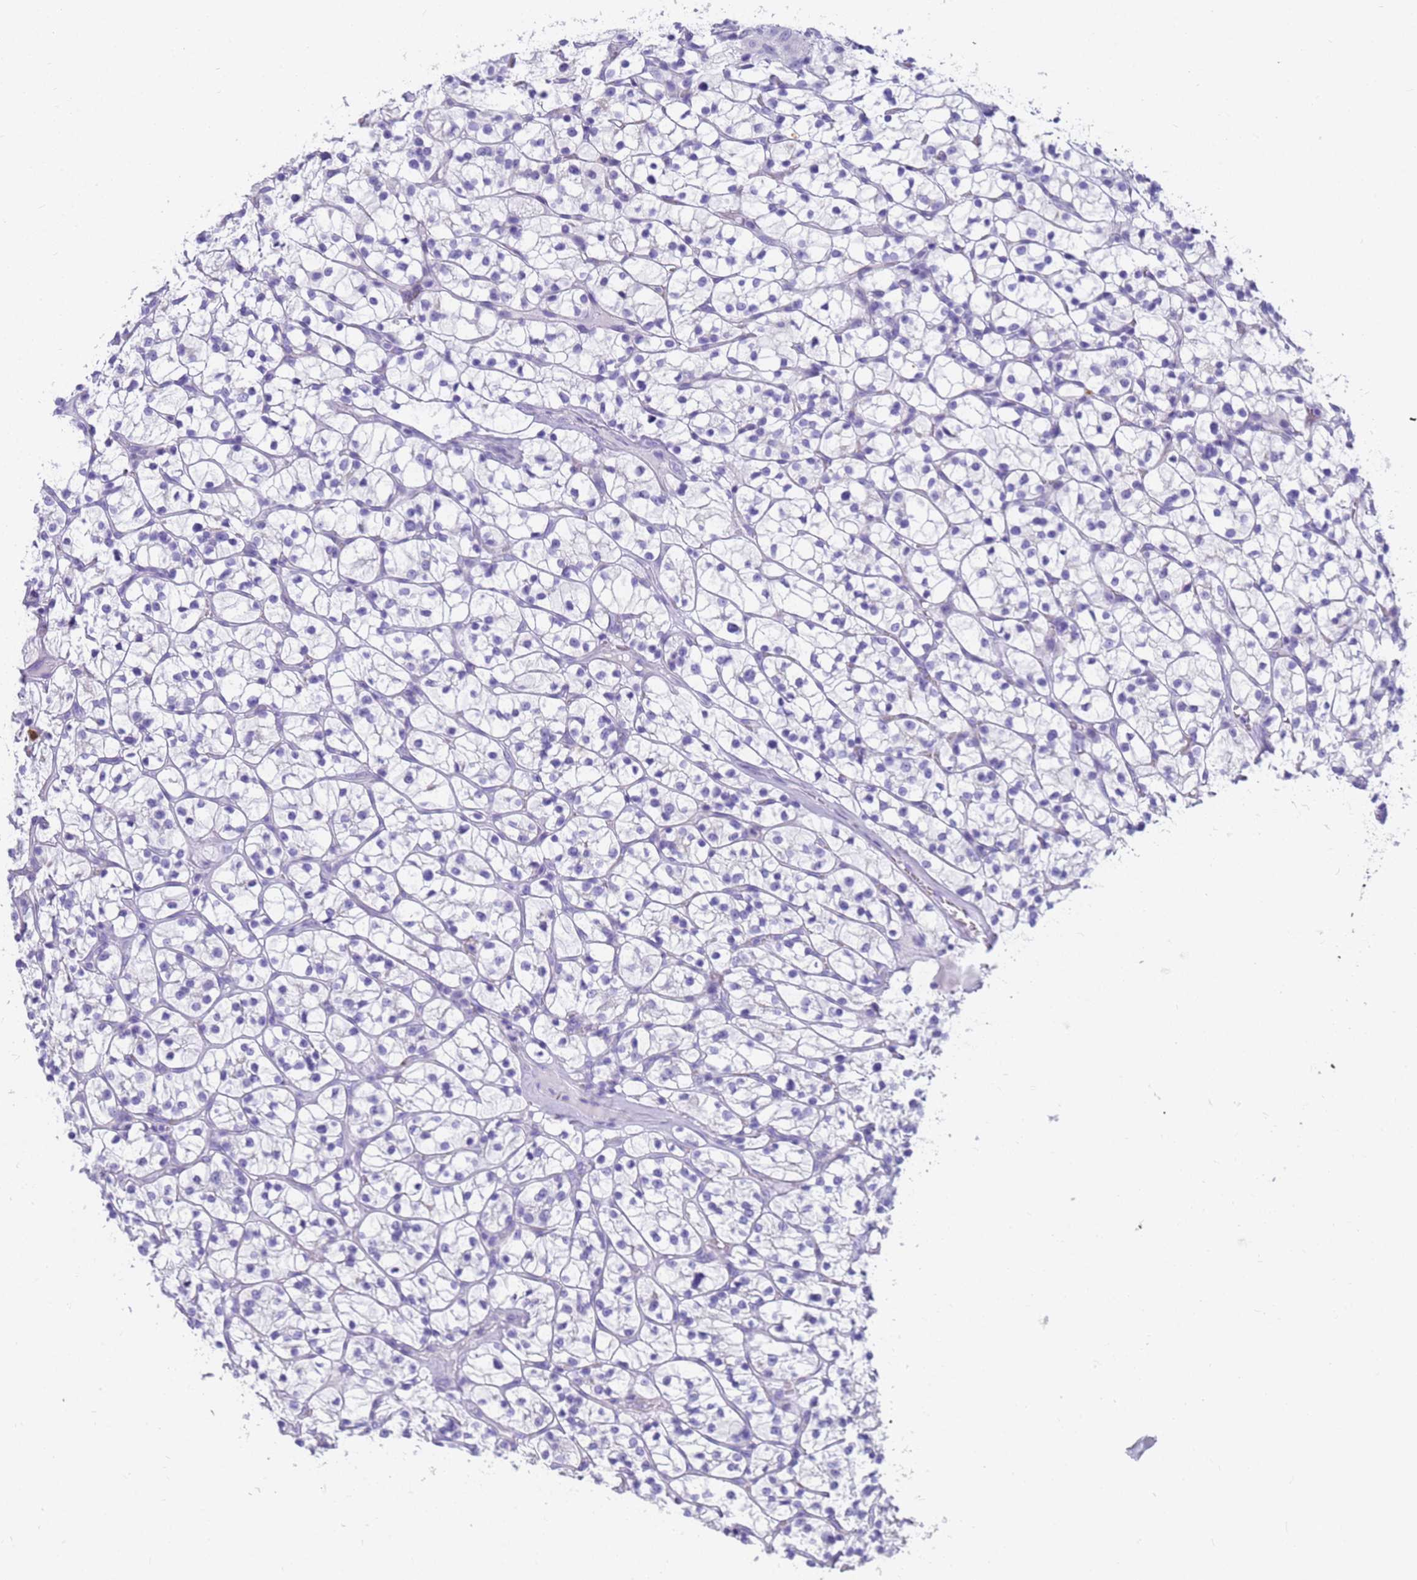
{"staining": {"intensity": "negative", "quantity": "none", "location": "none"}, "tissue": "renal cancer", "cell_type": "Tumor cells", "image_type": "cancer", "snomed": [{"axis": "morphology", "description": "Adenocarcinoma, NOS"}, {"axis": "topography", "description": "Kidney"}], "caption": "Human adenocarcinoma (renal) stained for a protein using IHC exhibits no expression in tumor cells.", "gene": "RNASE2", "patient": {"sex": "female", "age": 64}}